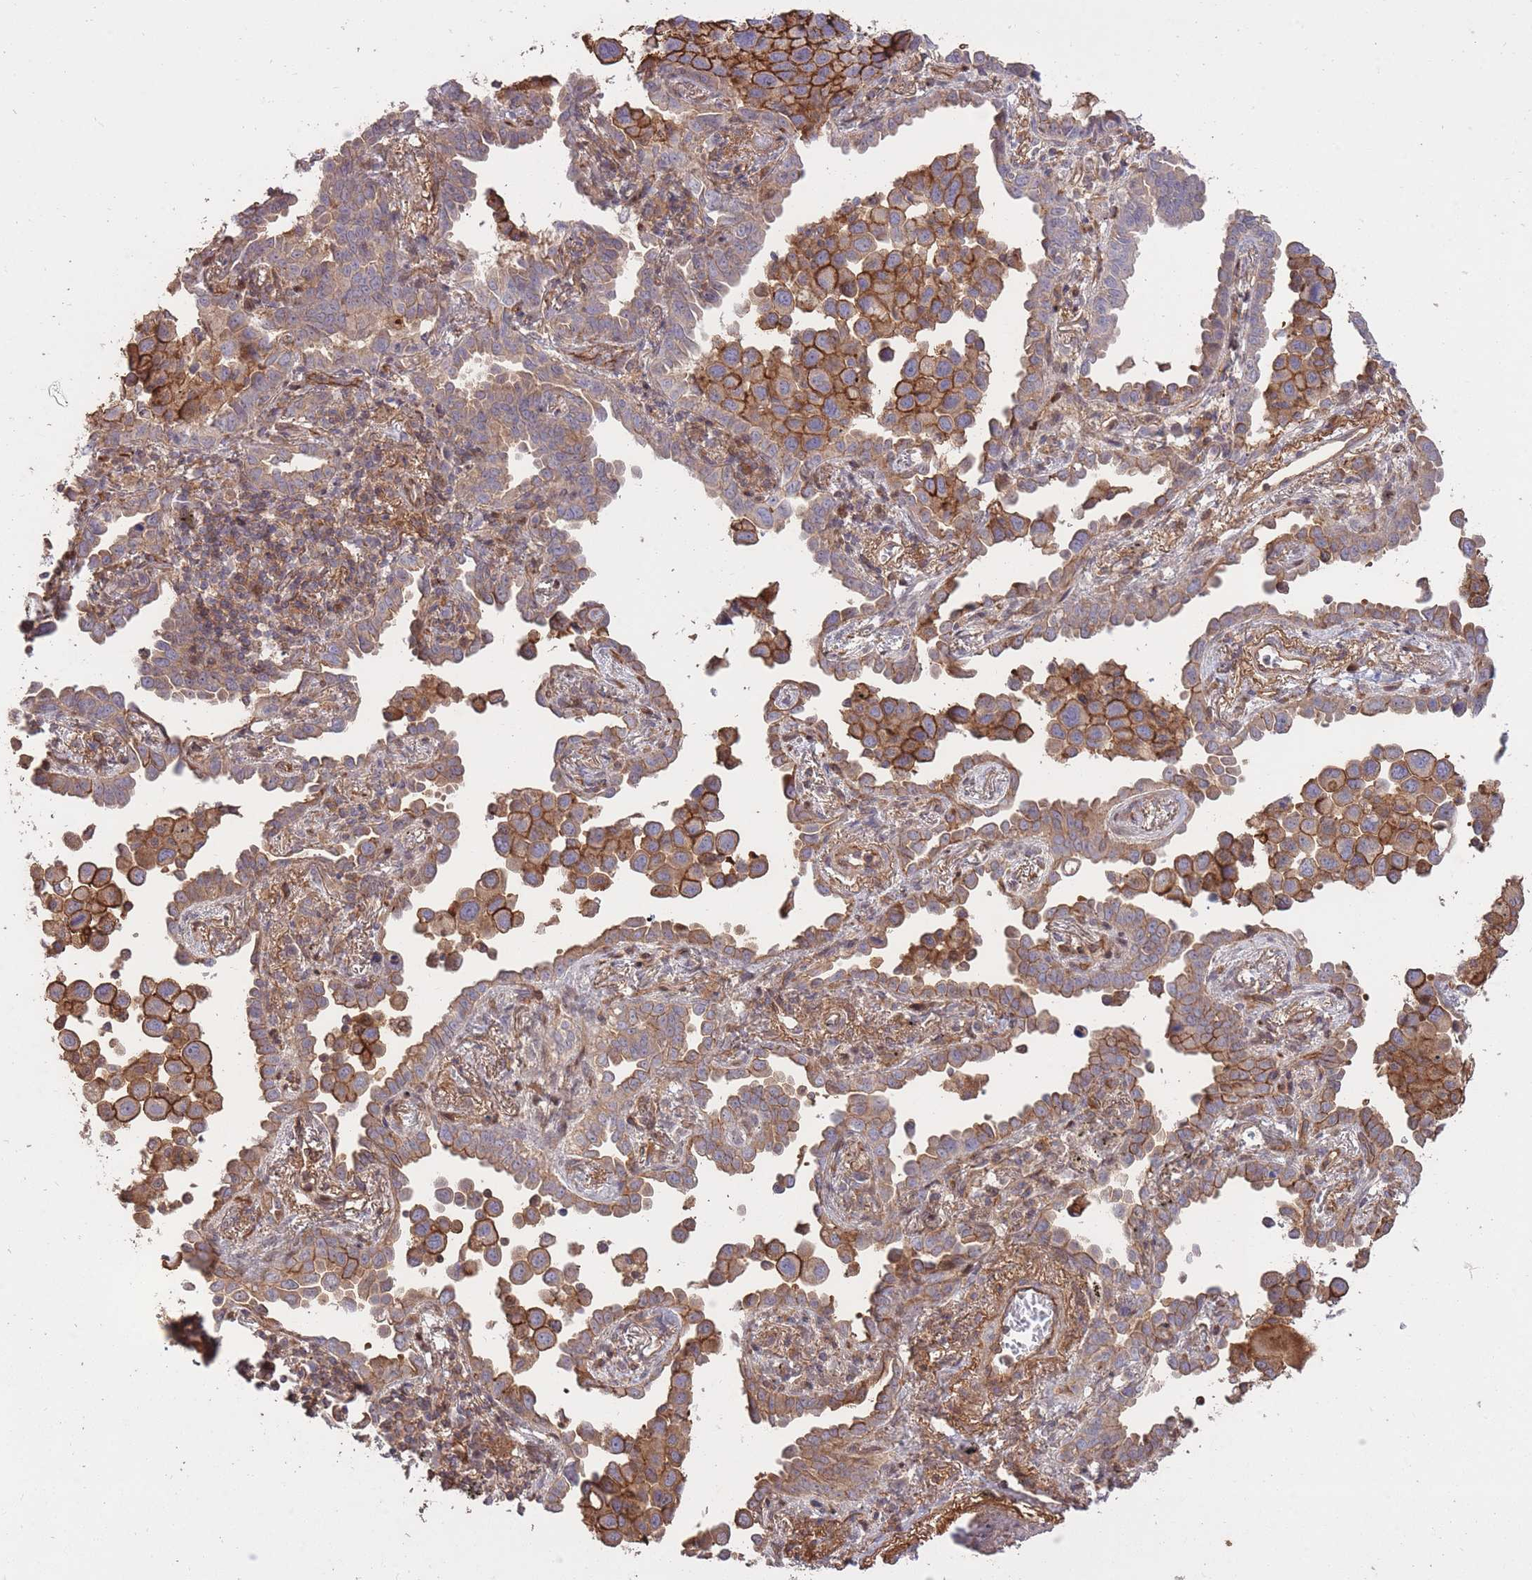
{"staining": {"intensity": "weak", "quantity": ">75%", "location": "cytoplasmic/membranous"}, "tissue": "lung cancer", "cell_type": "Tumor cells", "image_type": "cancer", "snomed": [{"axis": "morphology", "description": "Adenocarcinoma, NOS"}, {"axis": "topography", "description": "Lung"}], "caption": "Protein expression analysis of human adenocarcinoma (lung) reveals weak cytoplasmic/membranous positivity in about >75% of tumor cells.", "gene": "PLD1", "patient": {"sex": "male", "age": 67}}